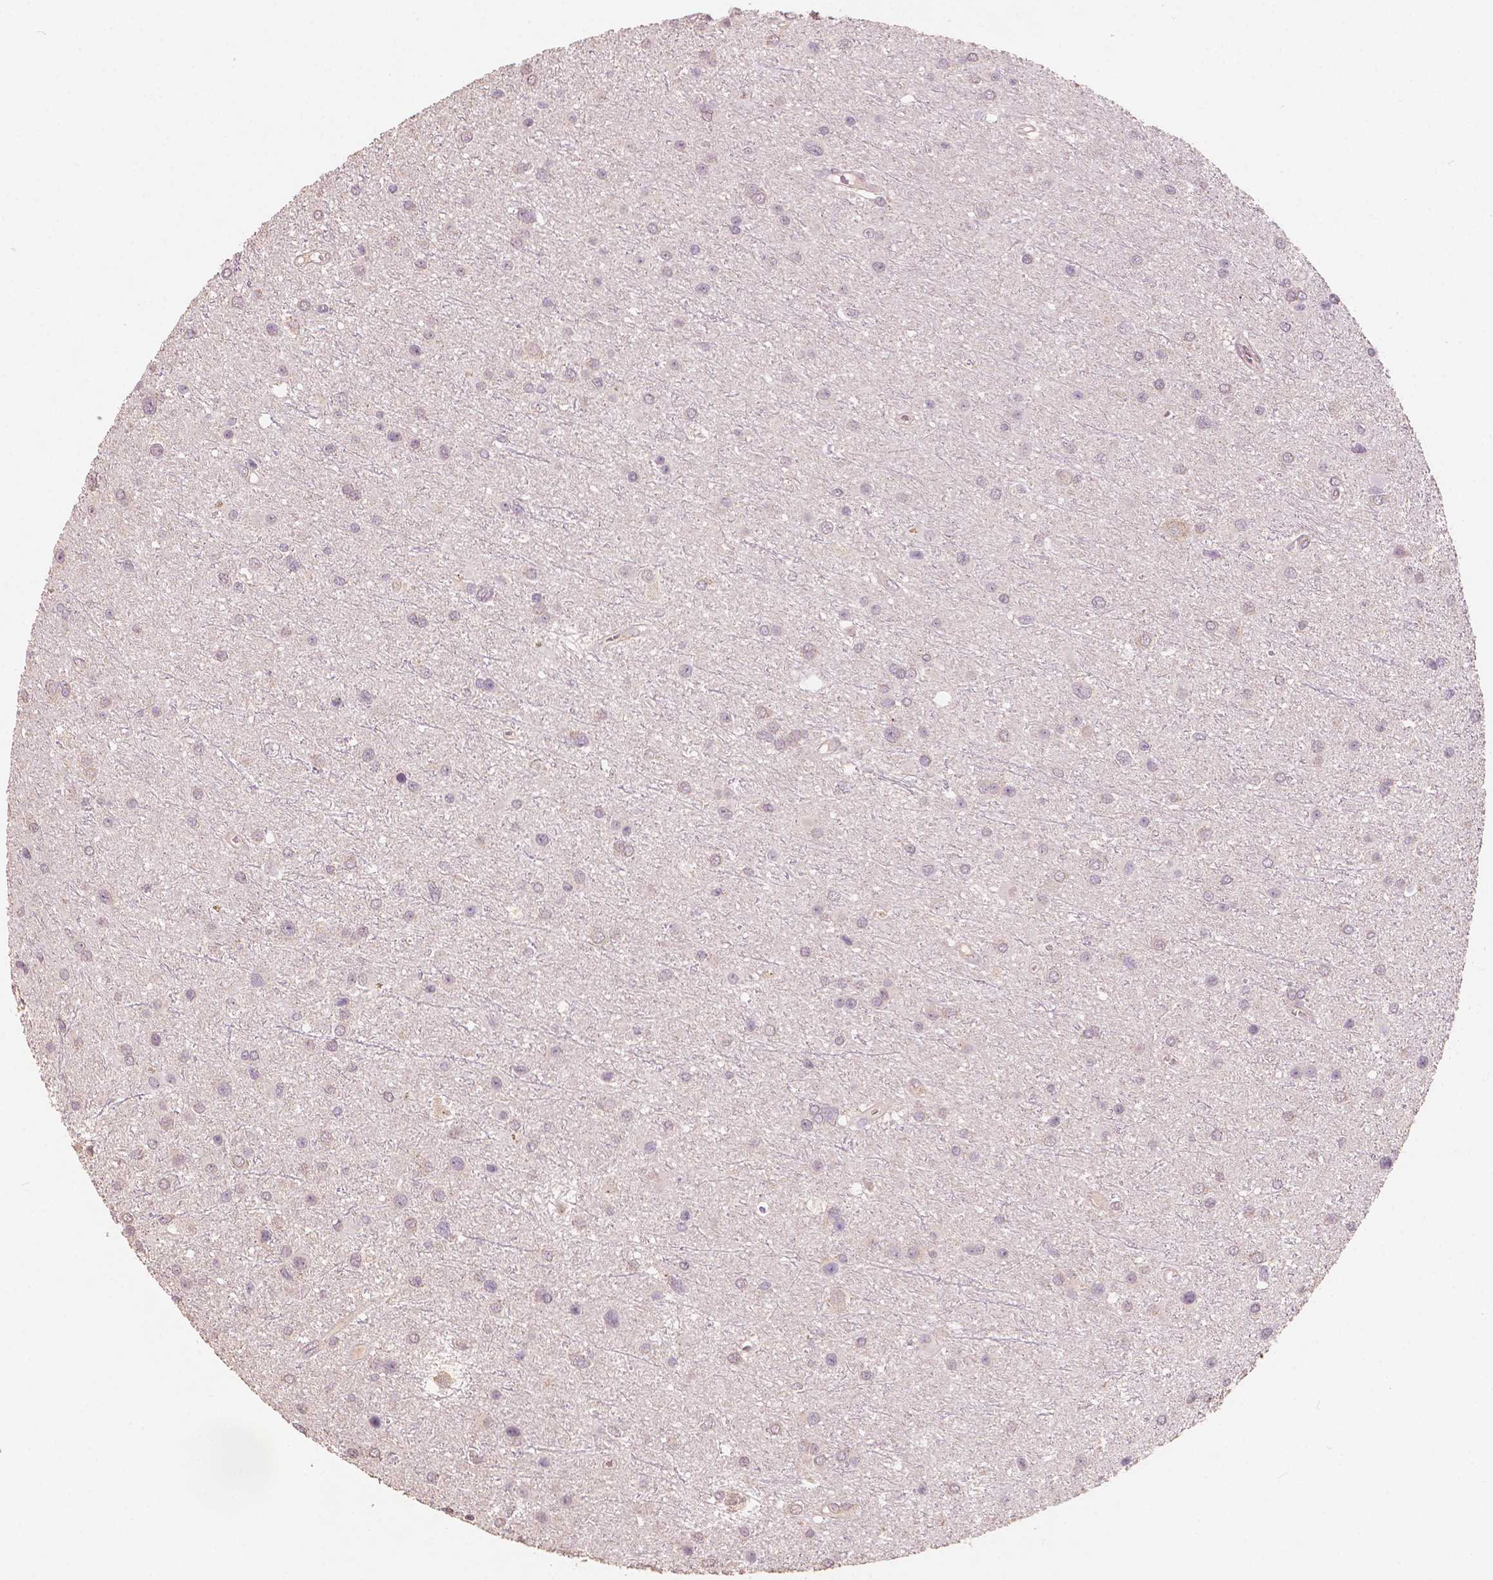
{"staining": {"intensity": "negative", "quantity": "none", "location": "none"}, "tissue": "glioma", "cell_type": "Tumor cells", "image_type": "cancer", "snomed": [{"axis": "morphology", "description": "Glioma, malignant, Low grade"}, {"axis": "topography", "description": "Brain"}], "caption": "This is a photomicrograph of IHC staining of malignant glioma (low-grade), which shows no expression in tumor cells.", "gene": "CHPT1", "patient": {"sex": "female", "age": 32}}